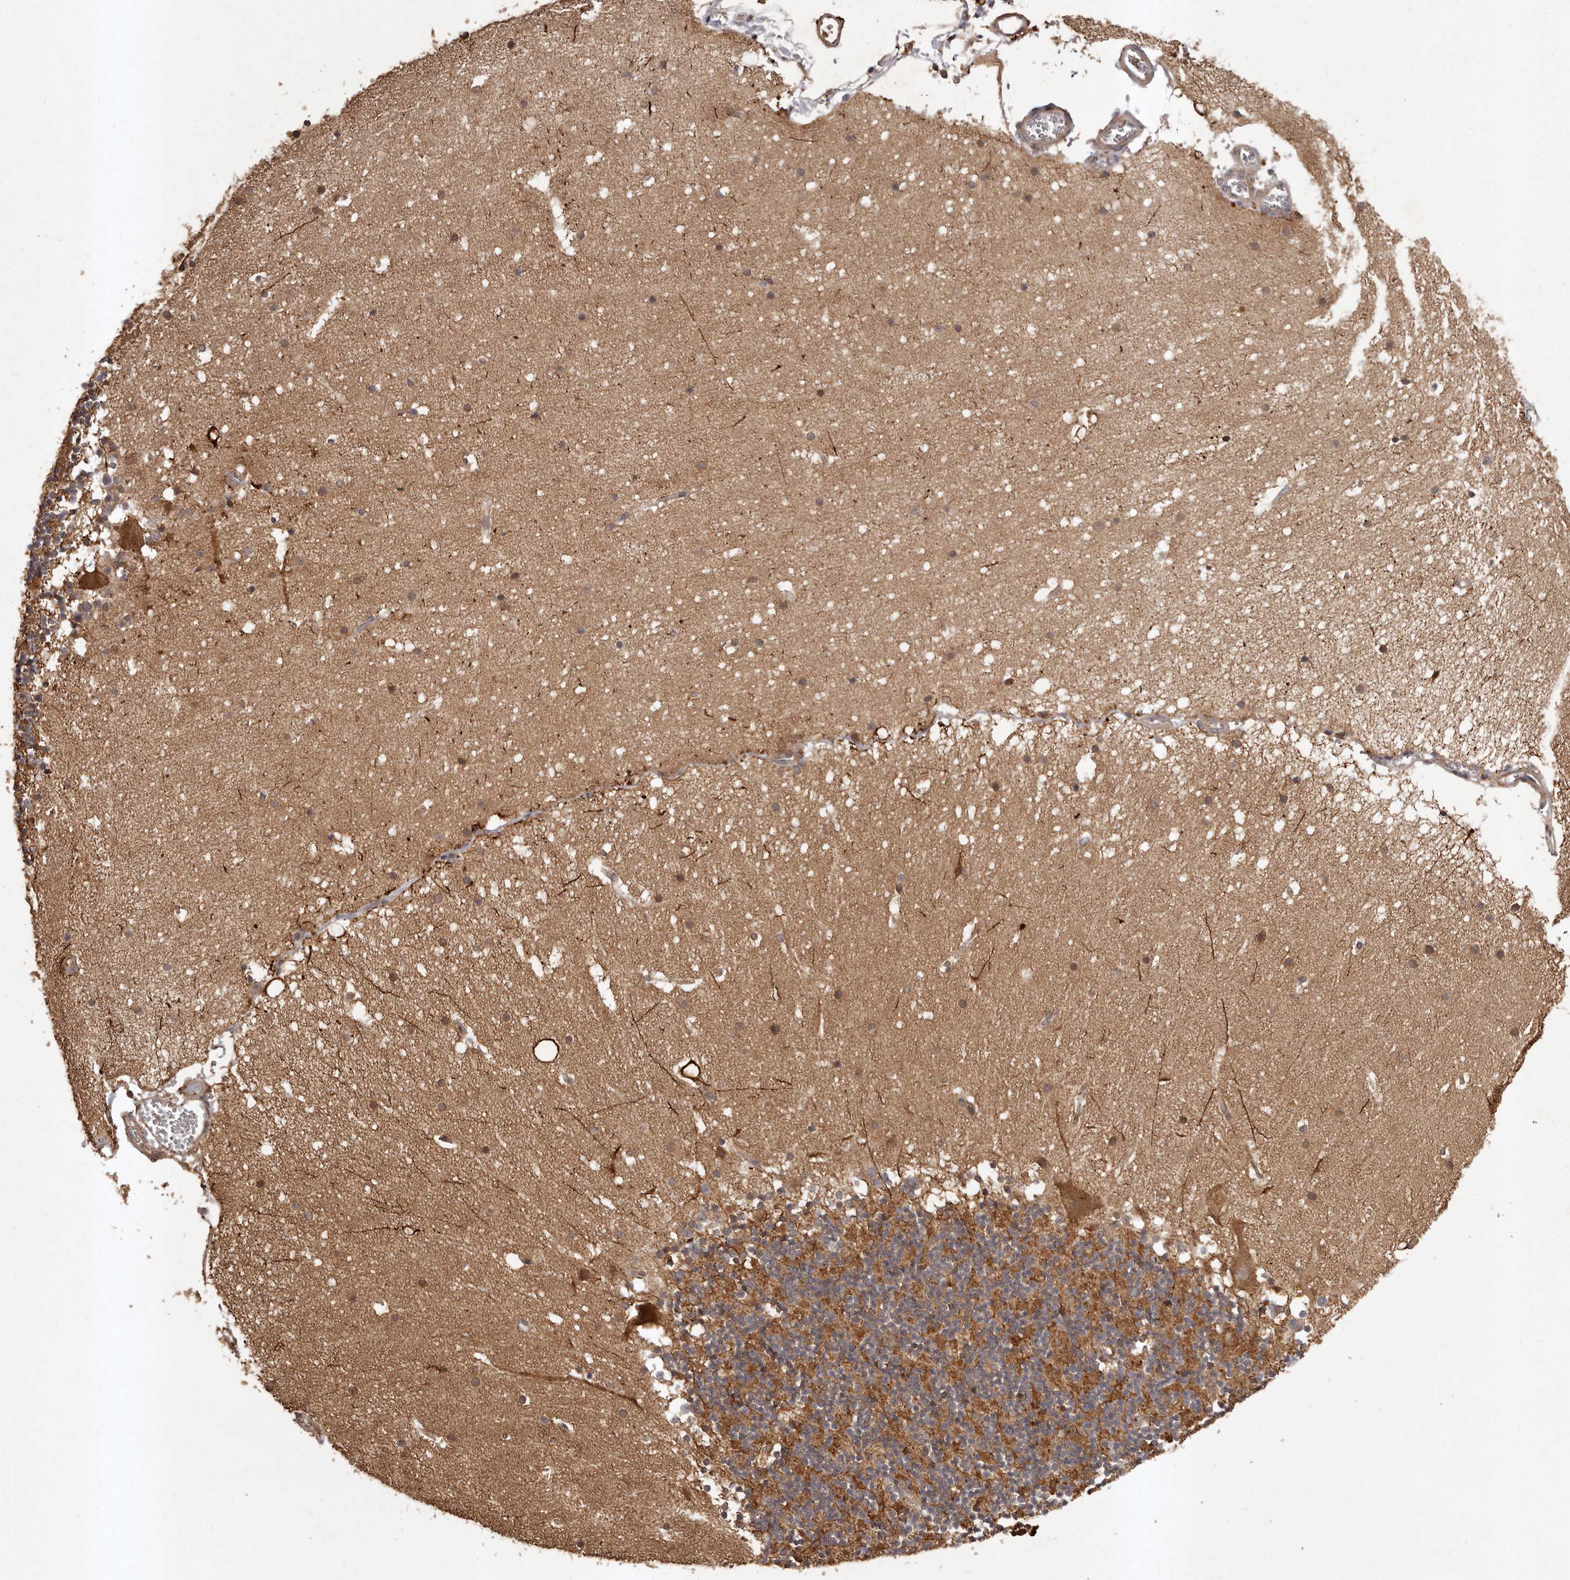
{"staining": {"intensity": "strong", "quantity": "25%-75%", "location": "cytoplasmic/membranous"}, "tissue": "cerebellum", "cell_type": "Cells in granular layer", "image_type": "normal", "snomed": [{"axis": "morphology", "description": "Normal tissue, NOS"}, {"axis": "topography", "description": "Cerebellum"}], "caption": "Cerebellum stained with IHC demonstrates strong cytoplasmic/membranous staining in about 25%-75% of cells in granular layer. Nuclei are stained in blue.", "gene": "SLC22A3", "patient": {"sex": "male", "age": 57}}